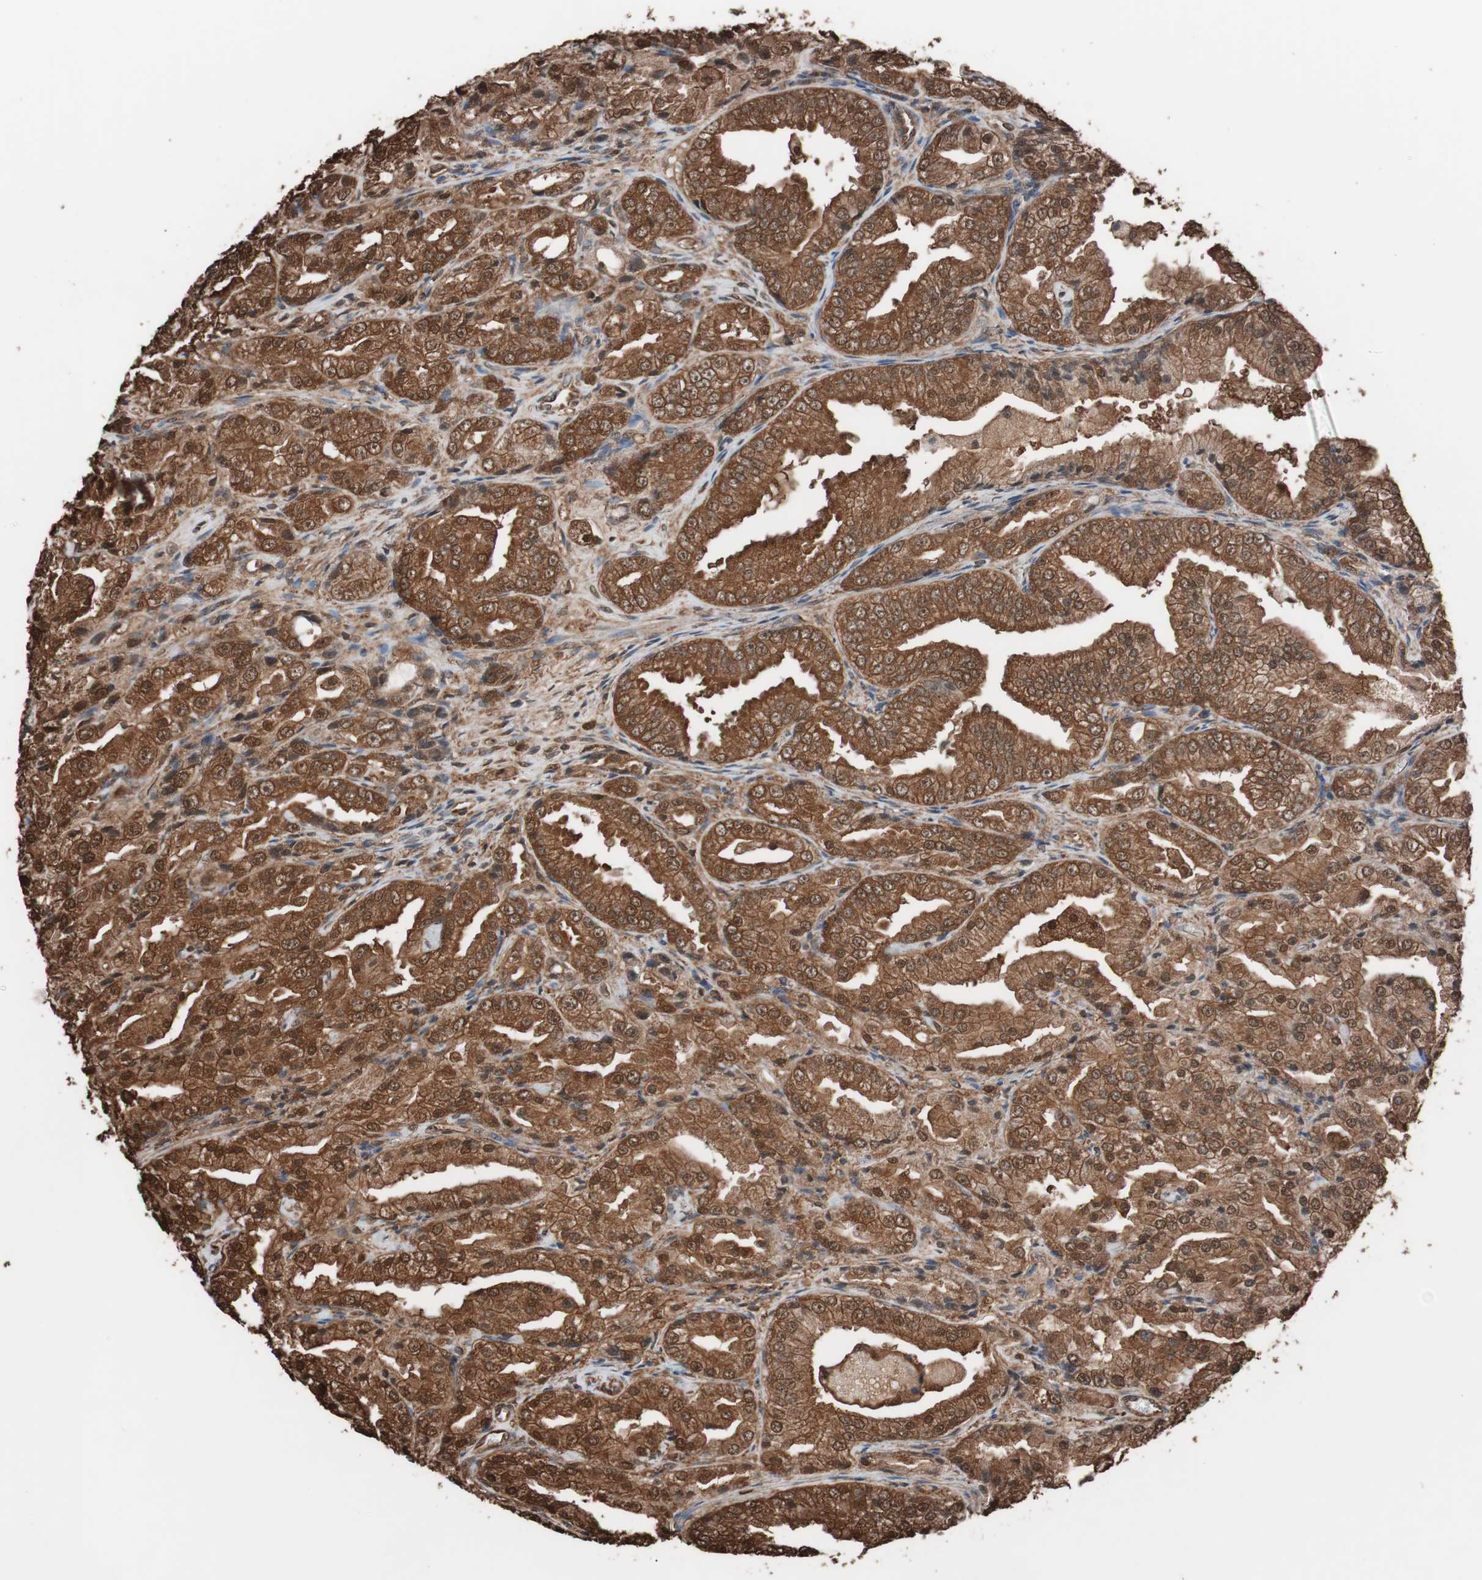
{"staining": {"intensity": "strong", "quantity": ">75%", "location": "cytoplasmic/membranous,nuclear"}, "tissue": "prostate cancer", "cell_type": "Tumor cells", "image_type": "cancer", "snomed": [{"axis": "morphology", "description": "Adenocarcinoma, High grade"}, {"axis": "topography", "description": "Prostate"}], "caption": "Human prostate cancer stained with a brown dye exhibits strong cytoplasmic/membranous and nuclear positive expression in approximately >75% of tumor cells.", "gene": "CALM2", "patient": {"sex": "male", "age": 61}}